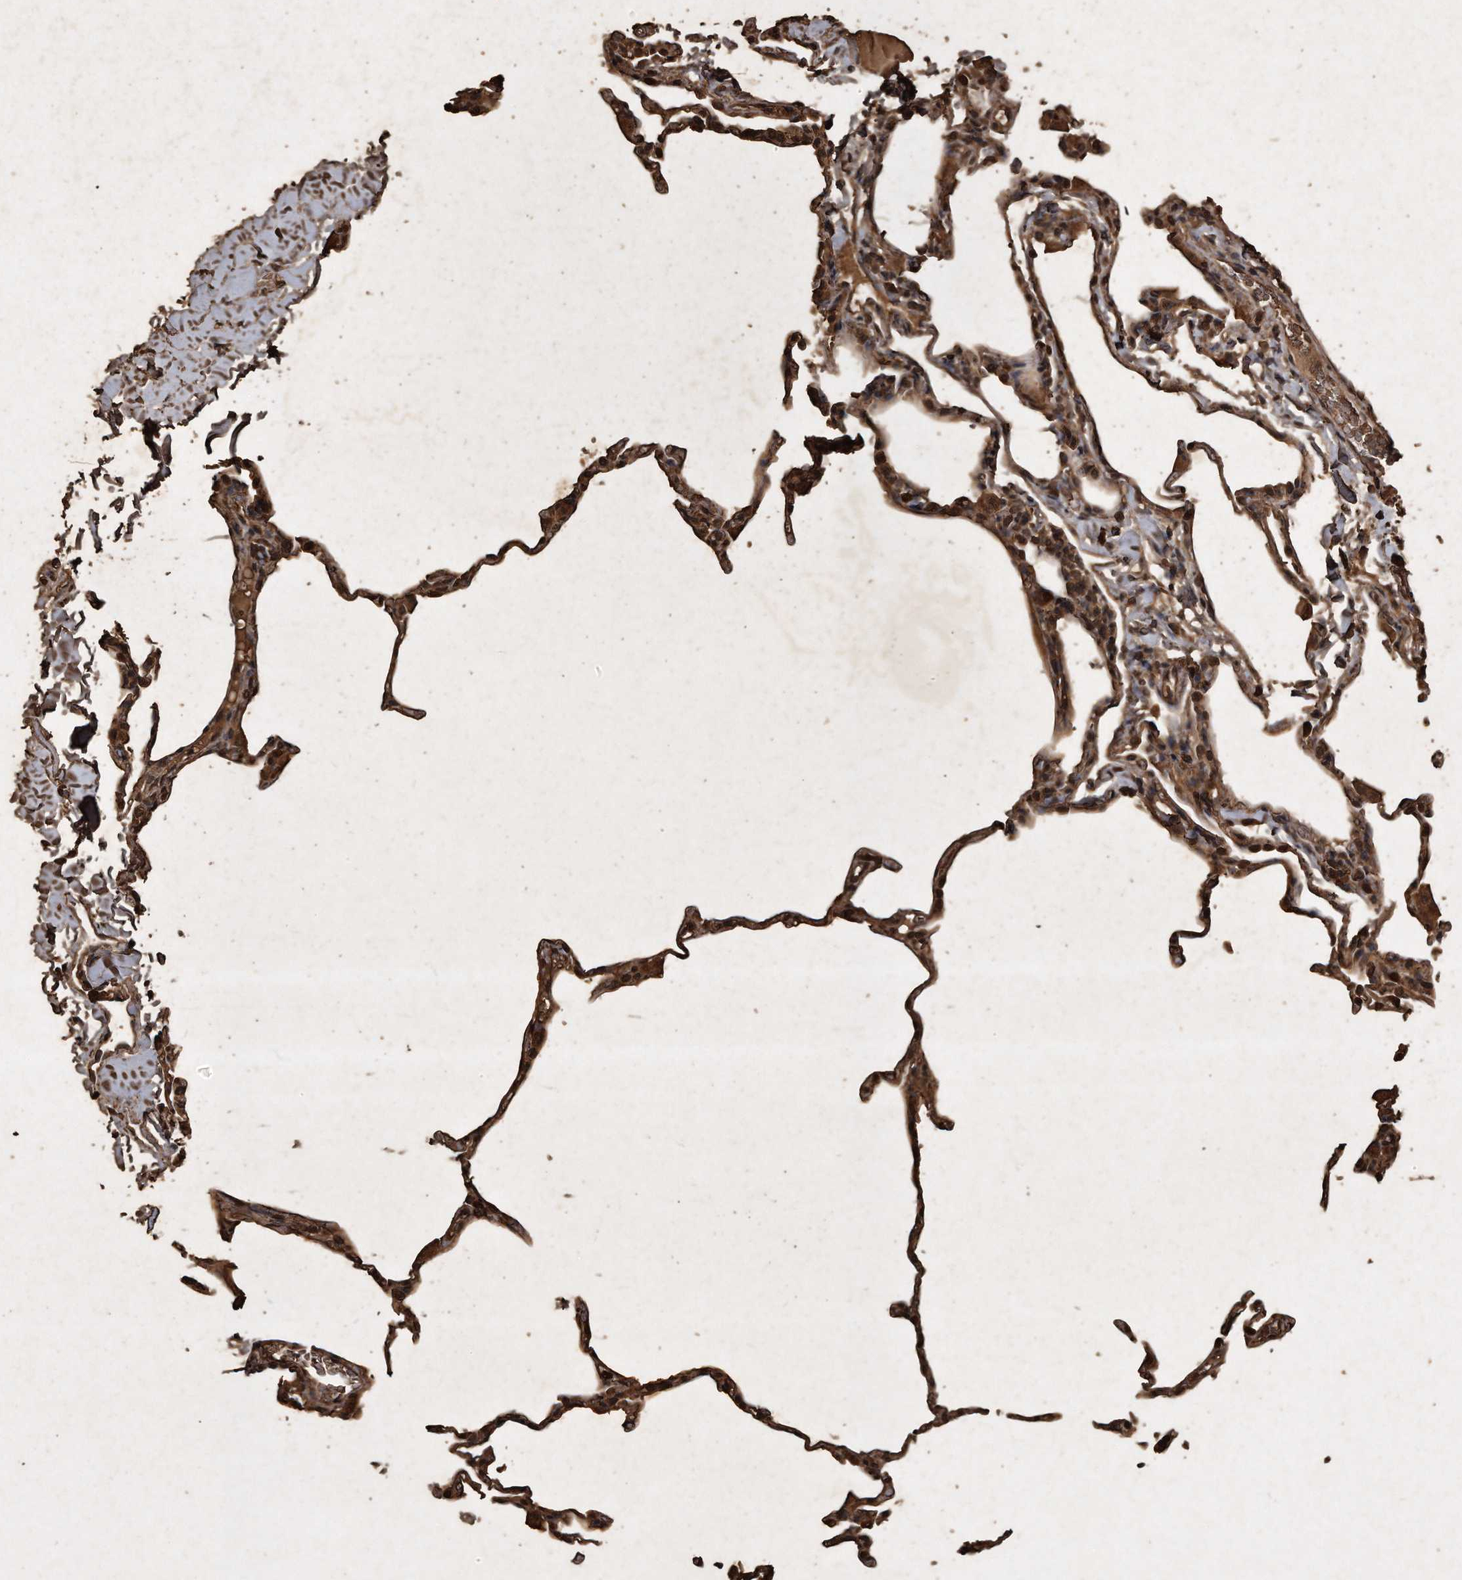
{"staining": {"intensity": "moderate", "quantity": ">75%", "location": "cytoplasmic/membranous"}, "tissue": "lung", "cell_type": "Alveolar cells", "image_type": "normal", "snomed": [{"axis": "morphology", "description": "Normal tissue, NOS"}, {"axis": "topography", "description": "Lung"}], "caption": "The image demonstrates a brown stain indicating the presence of a protein in the cytoplasmic/membranous of alveolar cells in lung. The protein of interest is shown in brown color, while the nuclei are stained blue.", "gene": "CFLAR", "patient": {"sex": "male", "age": 20}}